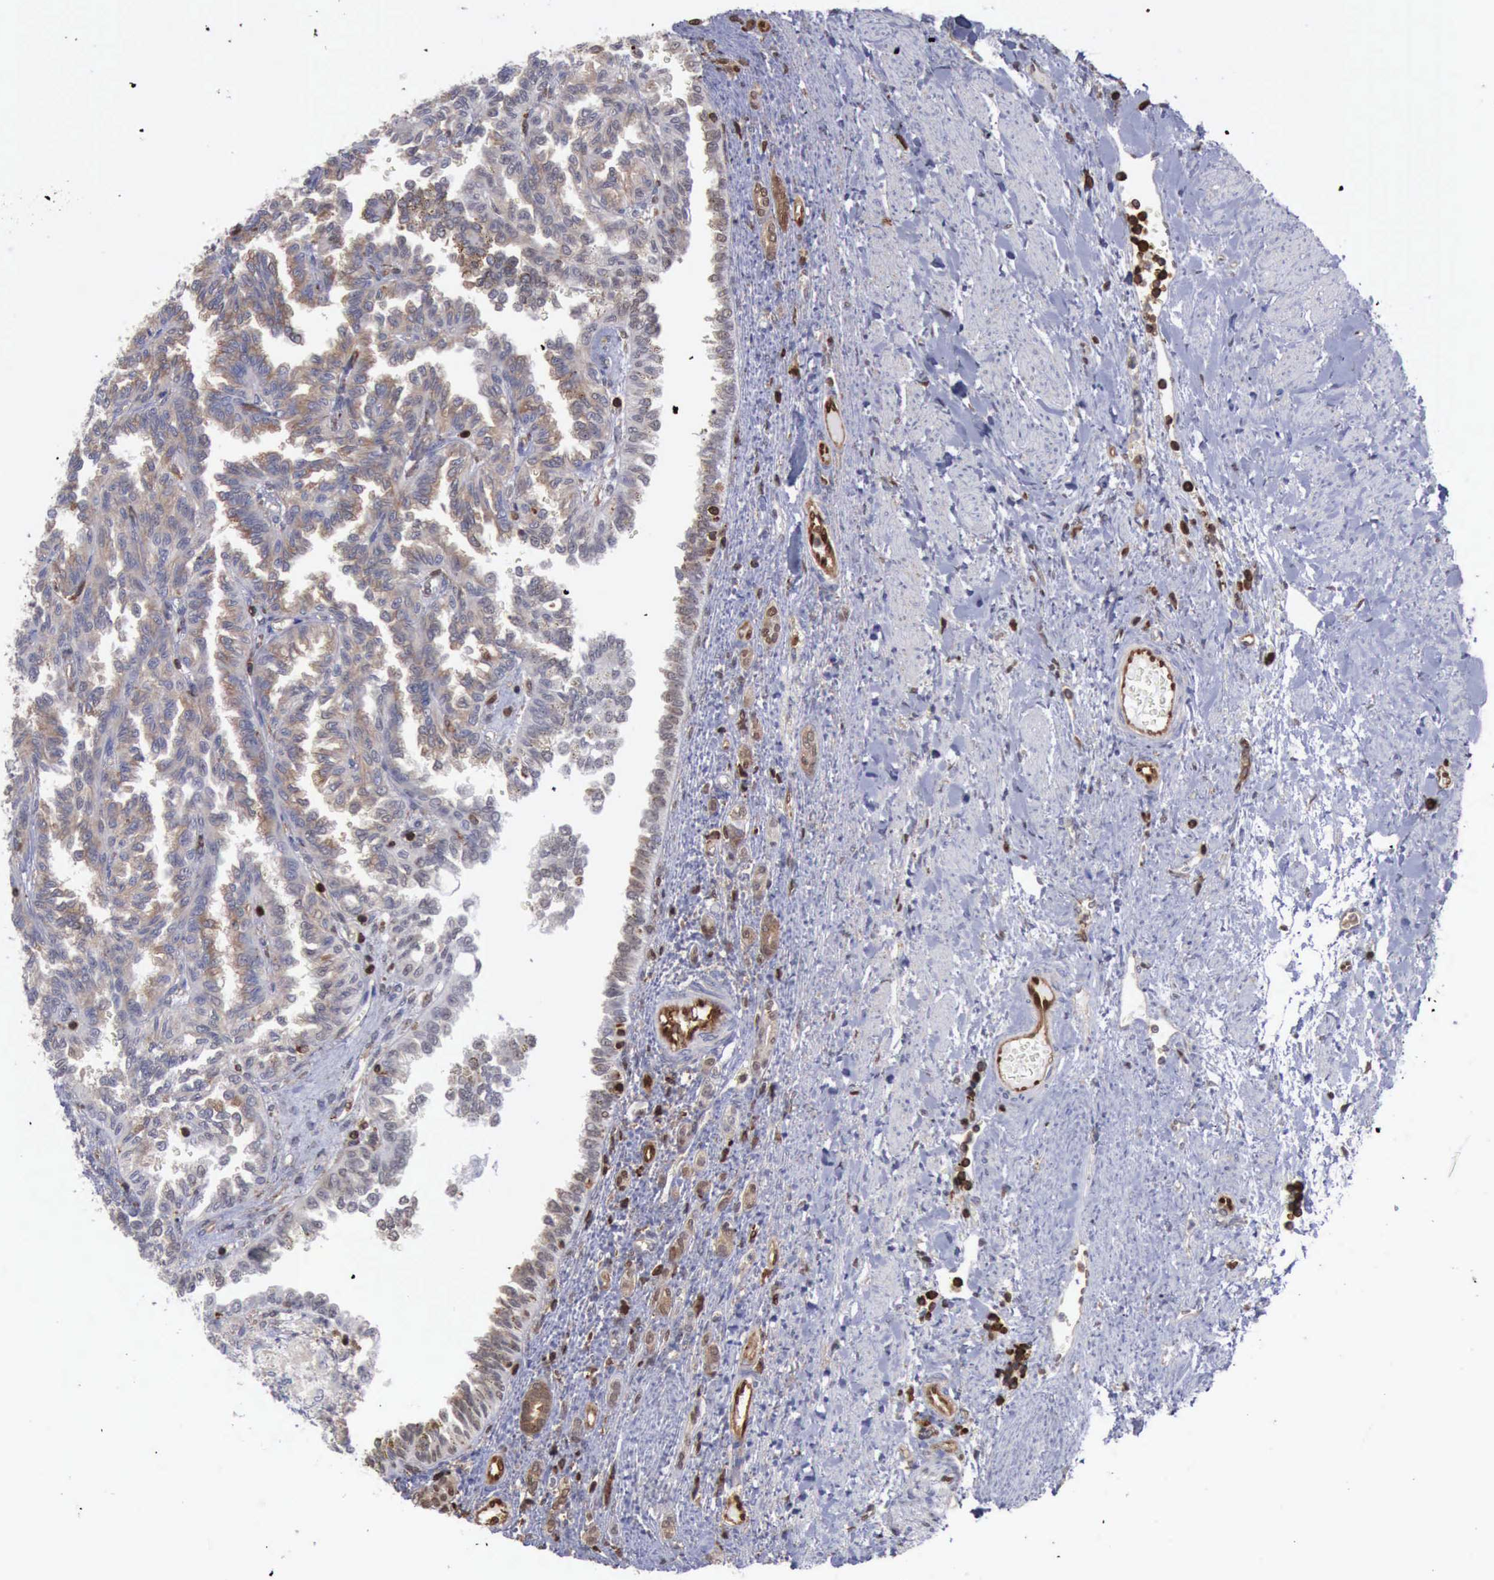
{"staining": {"intensity": "weak", "quantity": "25%-75%", "location": "cytoplasmic/membranous,nuclear"}, "tissue": "renal cancer", "cell_type": "Tumor cells", "image_type": "cancer", "snomed": [{"axis": "morphology", "description": "Inflammation, NOS"}, {"axis": "morphology", "description": "Adenocarcinoma, NOS"}, {"axis": "topography", "description": "Kidney"}], "caption": "A brown stain shows weak cytoplasmic/membranous and nuclear expression of a protein in human renal cancer tumor cells.", "gene": "PDCD4", "patient": {"sex": "male", "age": 68}}